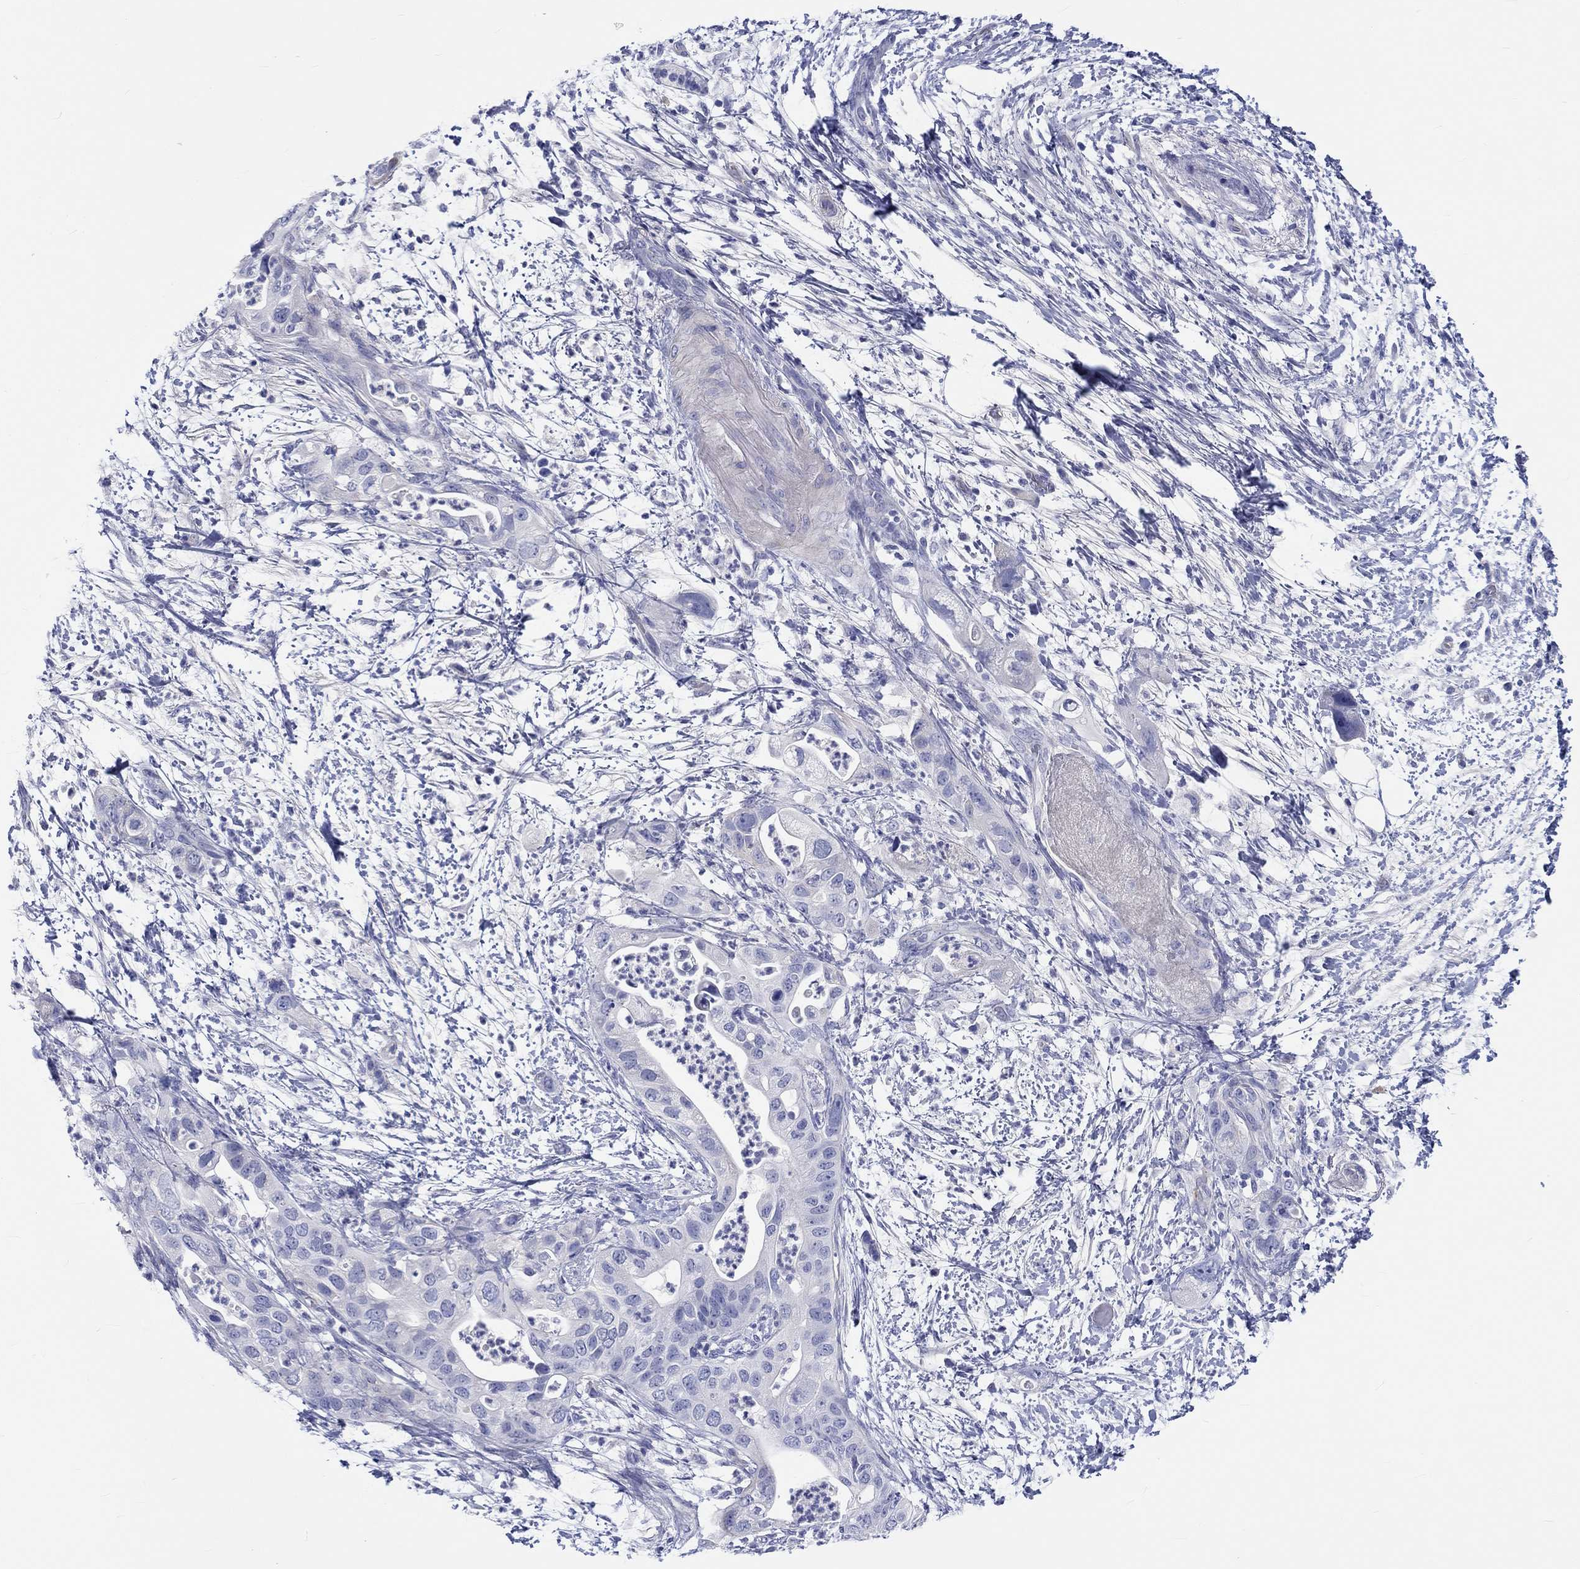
{"staining": {"intensity": "negative", "quantity": "none", "location": "none"}, "tissue": "pancreatic cancer", "cell_type": "Tumor cells", "image_type": "cancer", "snomed": [{"axis": "morphology", "description": "Adenocarcinoma, NOS"}, {"axis": "topography", "description": "Pancreas"}], "caption": "The photomicrograph shows no significant expression in tumor cells of pancreatic adenocarcinoma. (DAB (3,3'-diaminobenzidine) IHC, high magnification).", "gene": "CDY2B", "patient": {"sex": "female", "age": 72}}